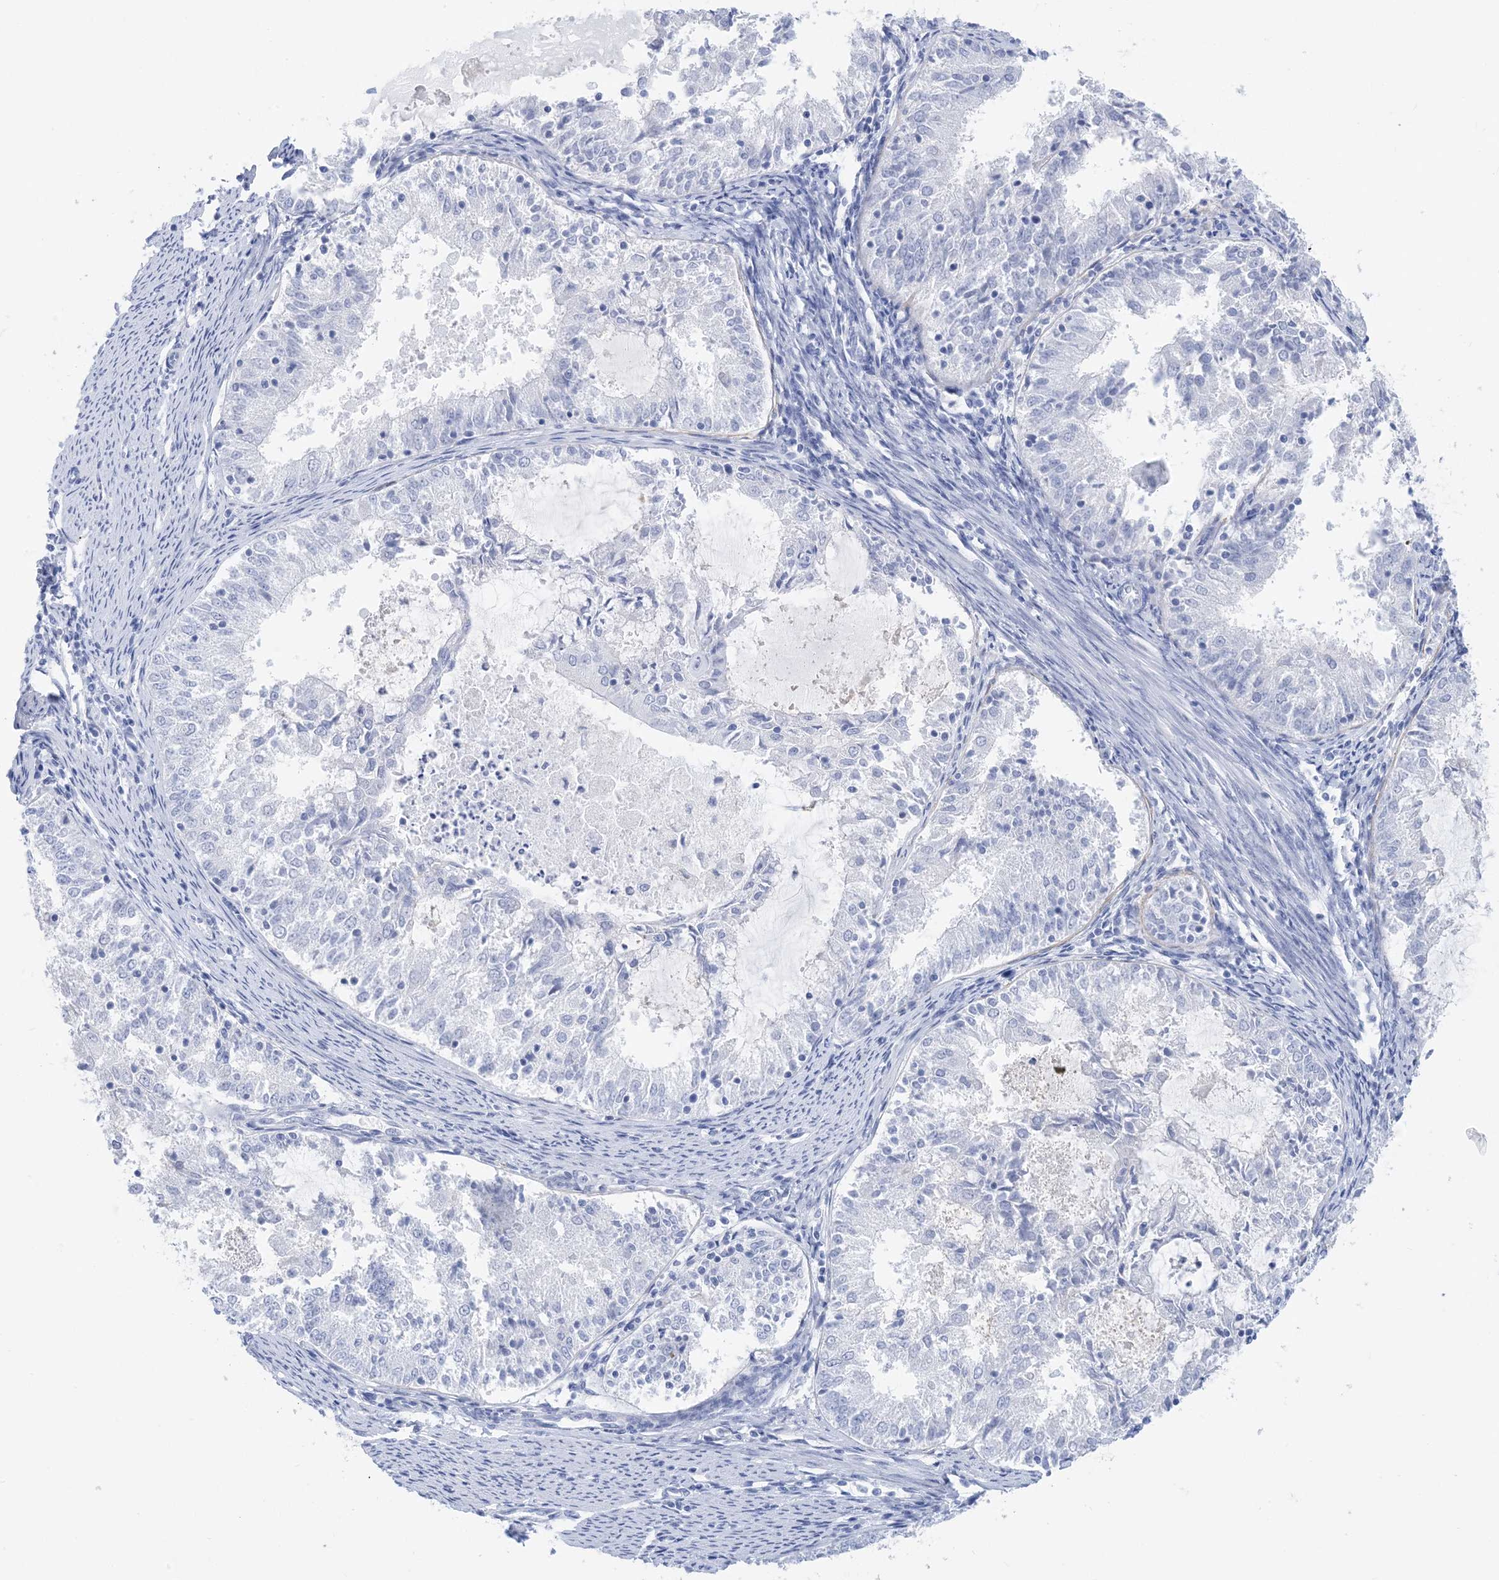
{"staining": {"intensity": "negative", "quantity": "none", "location": "none"}, "tissue": "endometrial cancer", "cell_type": "Tumor cells", "image_type": "cancer", "snomed": [{"axis": "morphology", "description": "Adenocarcinoma, NOS"}, {"axis": "topography", "description": "Endometrium"}], "caption": "This is an IHC photomicrograph of adenocarcinoma (endometrial). There is no staining in tumor cells.", "gene": "SH3YL1", "patient": {"sex": "female", "age": 57}}